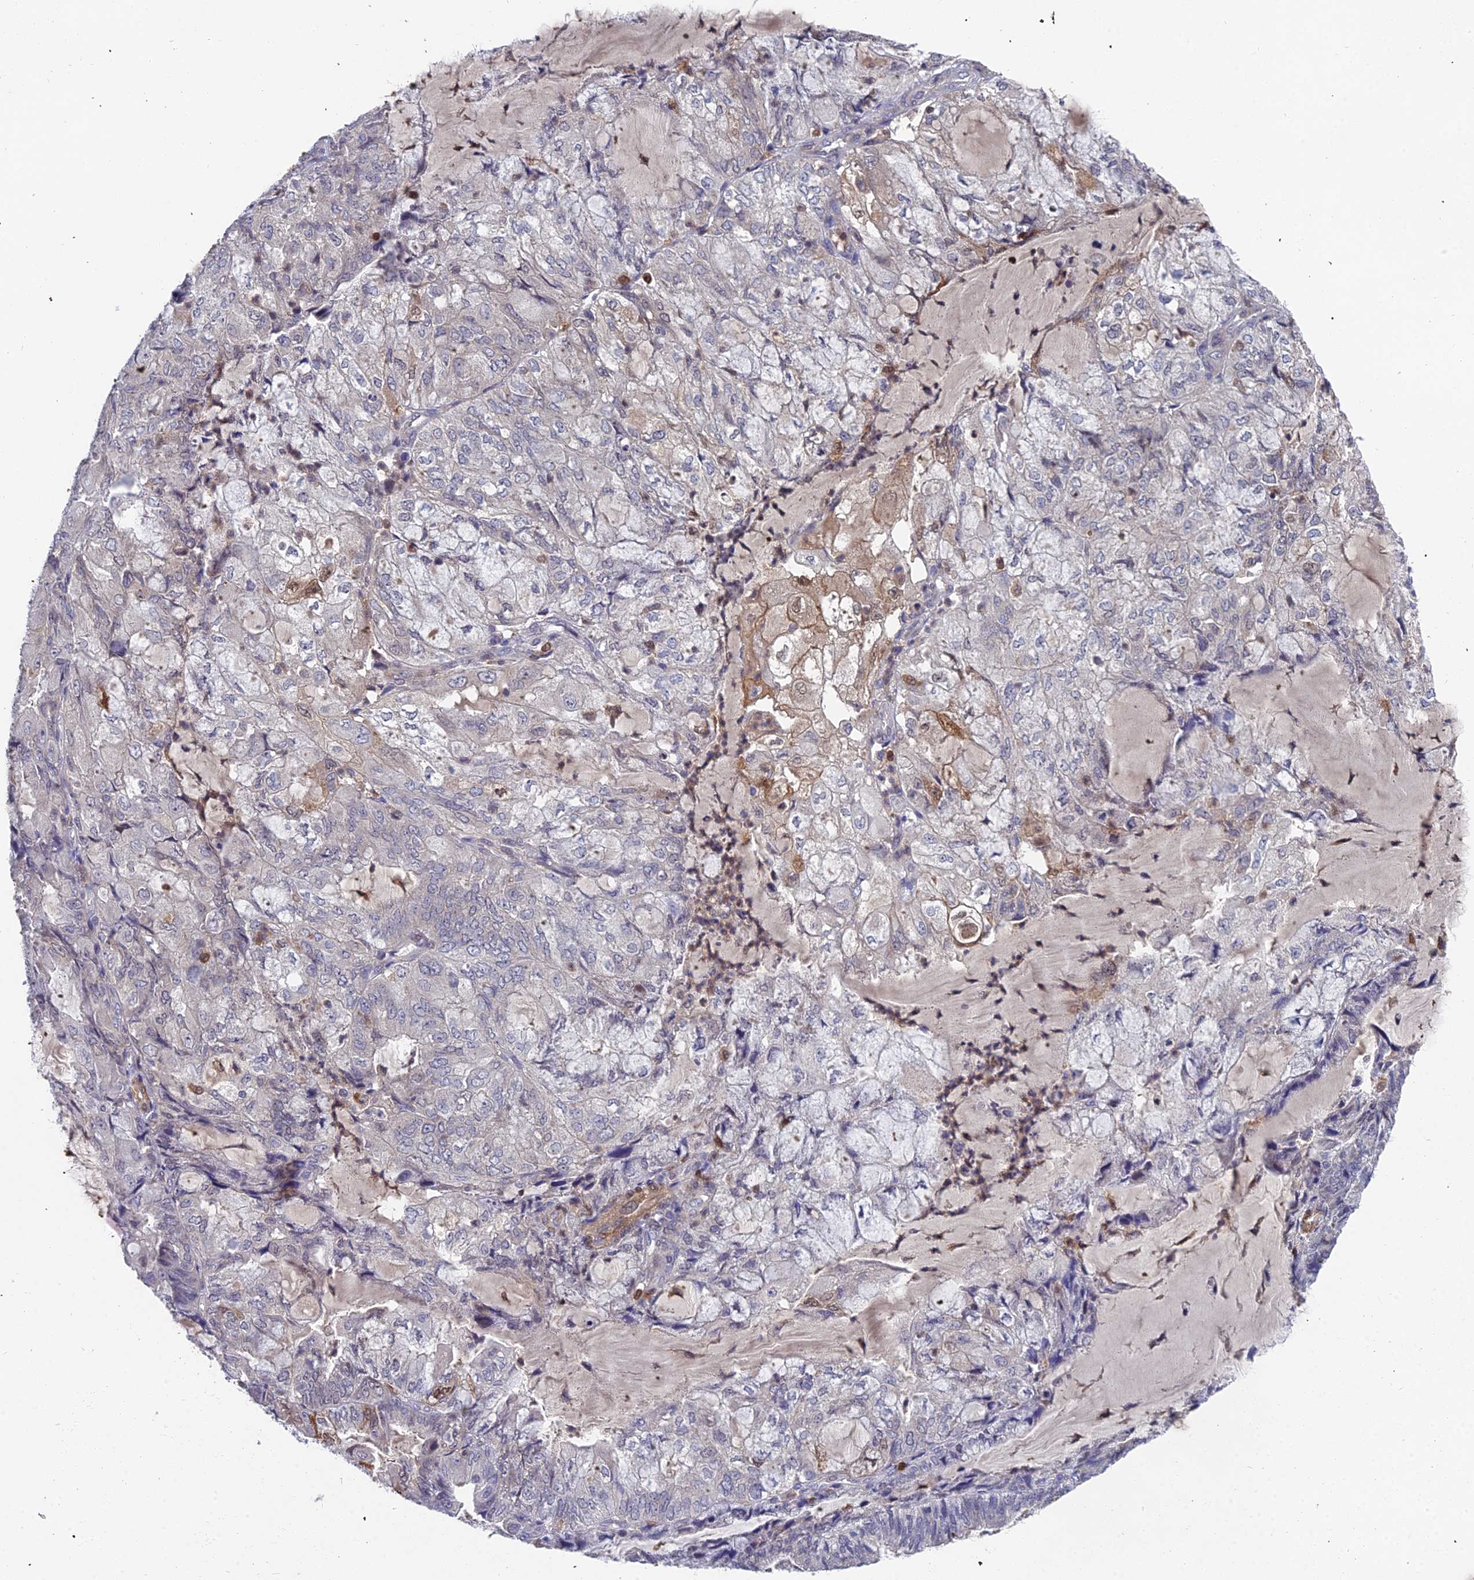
{"staining": {"intensity": "weak", "quantity": "<25%", "location": "cytoplasmic/membranous"}, "tissue": "endometrial cancer", "cell_type": "Tumor cells", "image_type": "cancer", "snomed": [{"axis": "morphology", "description": "Adenocarcinoma, NOS"}, {"axis": "topography", "description": "Endometrium"}], "caption": "DAB (3,3'-diaminobenzidine) immunohistochemical staining of endometrial adenocarcinoma demonstrates no significant positivity in tumor cells.", "gene": "GALK2", "patient": {"sex": "female", "age": 81}}